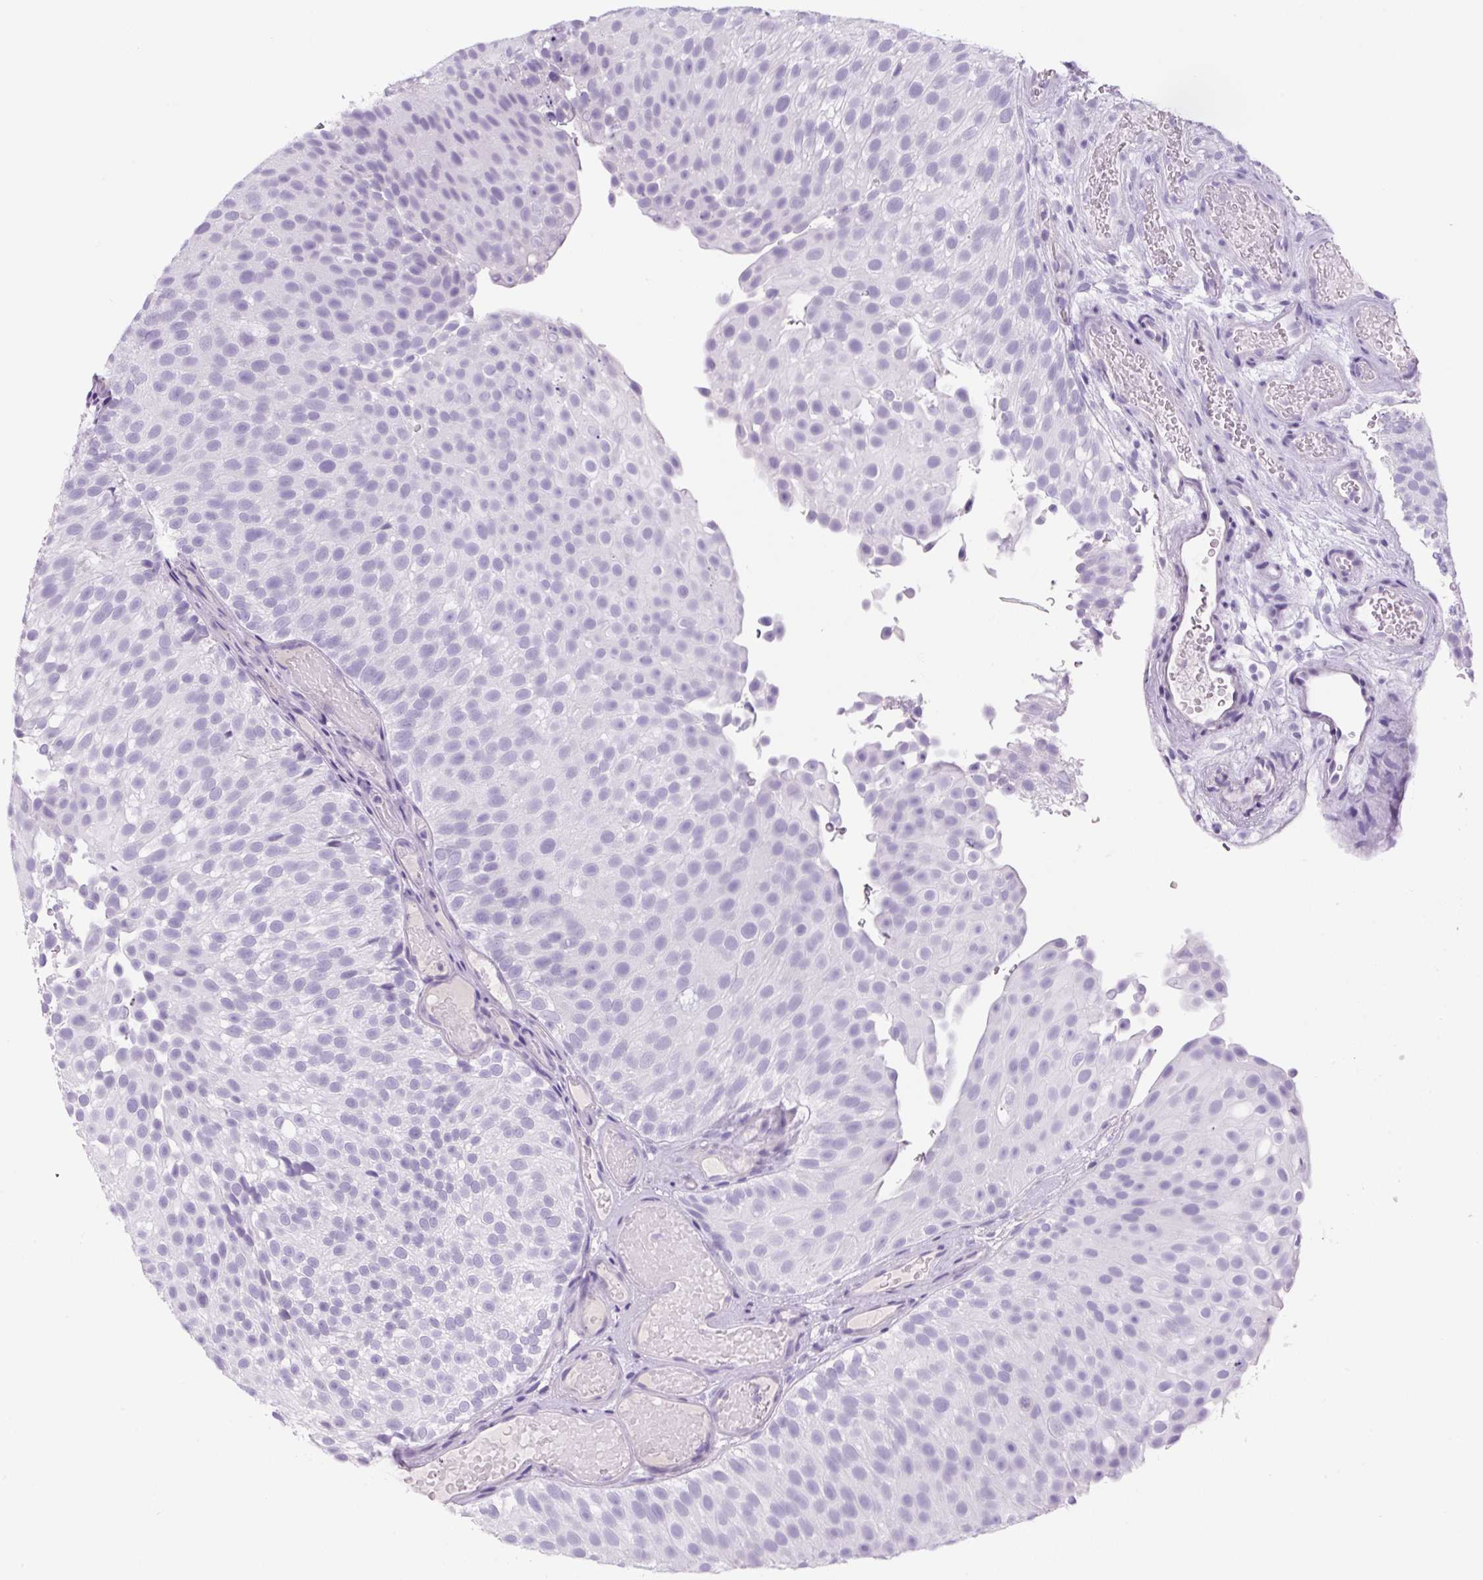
{"staining": {"intensity": "negative", "quantity": "none", "location": "none"}, "tissue": "urothelial cancer", "cell_type": "Tumor cells", "image_type": "cancer", "snomed": [{"axis": "morphology", "description": "Urothelial carcinoma, Low grade"}, {"axis": "topography", "description": "Urinary bladder"}], "caption": "A micrograph of urothelial cancer stained for a protein shows no brown staining in tumor cells.", "gene": "PRRT1", "patient": {"sex": "male", "age": 78}}